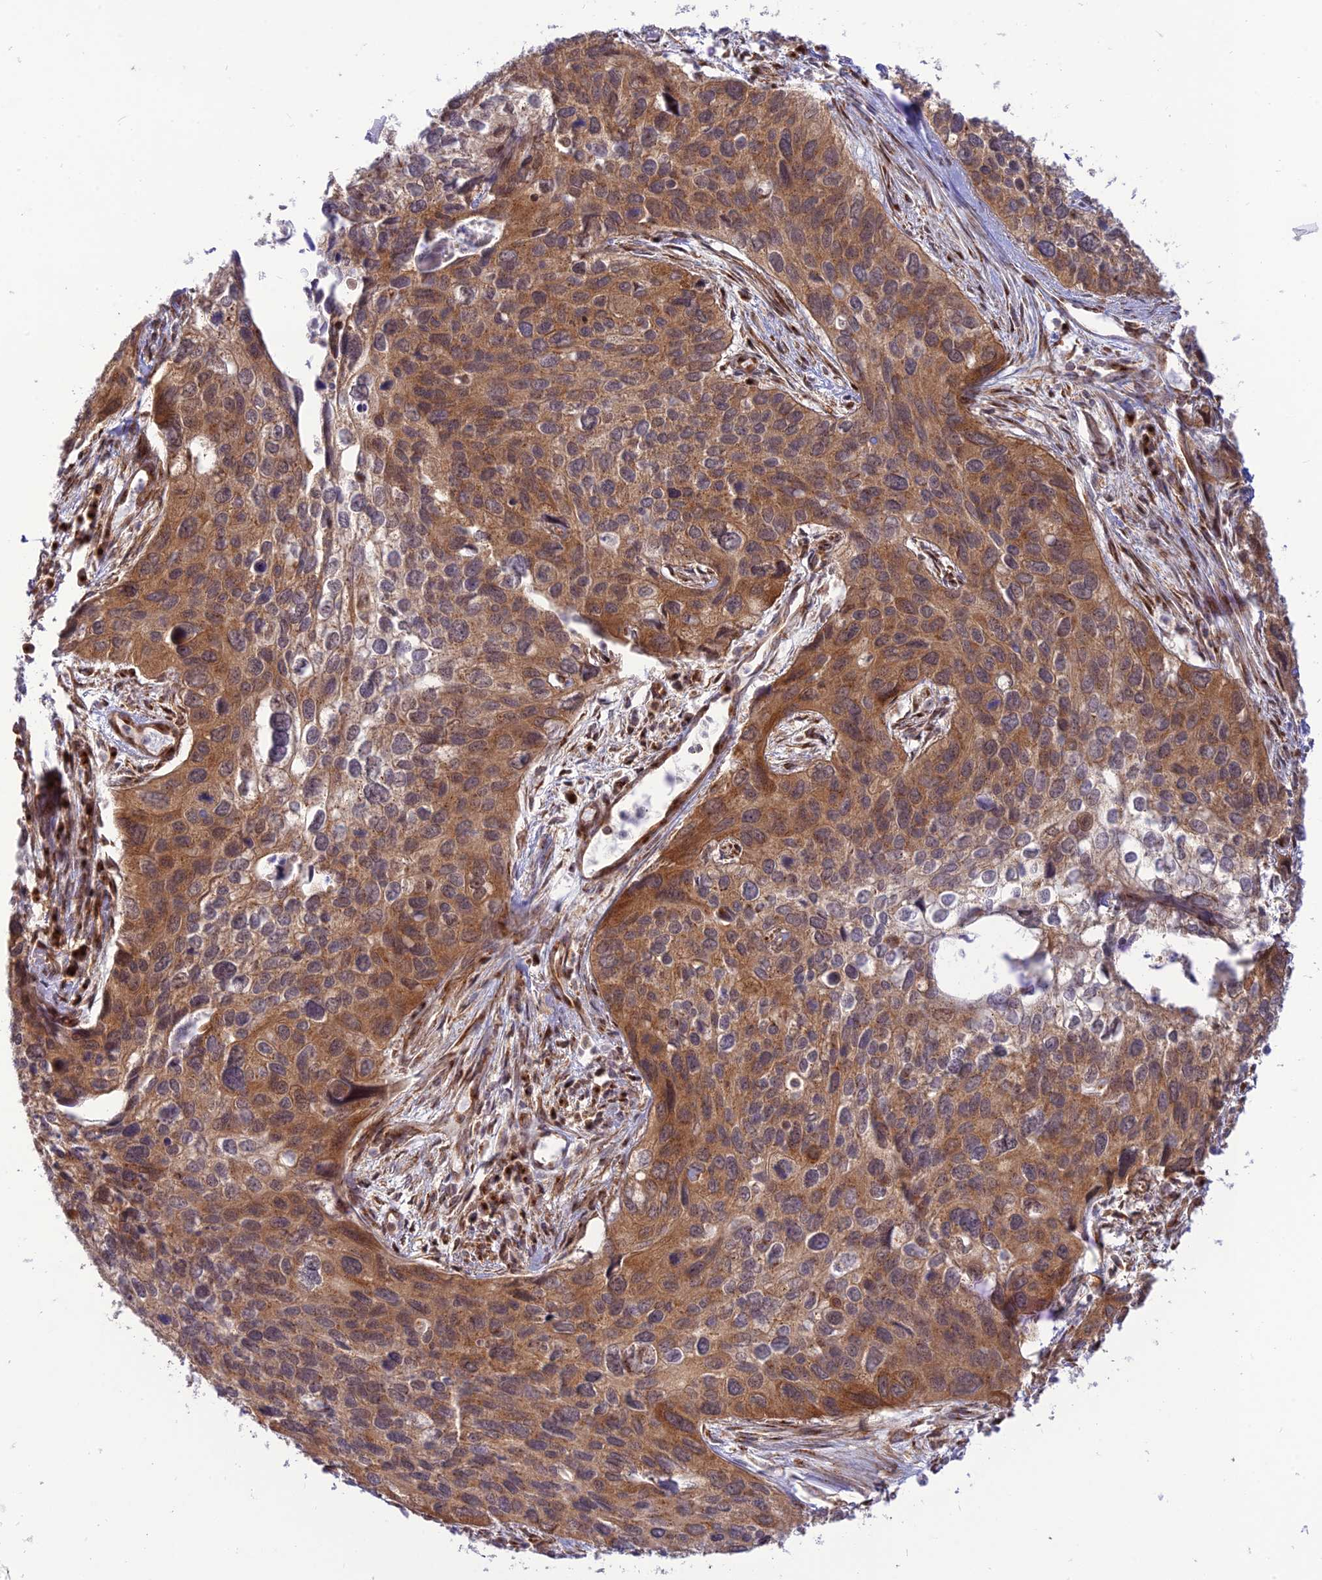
{"staining": {"intensity": "strong", "quantity": ">75%", "location": "cytoplasmic/membranous"}, "tissue": "cervical cancer", "cell_type": "Tumor cells", "image_type": "cancer", "snomed": [{"axis": "morphology", "description": "Squamous cell carcinoma, NOS"}, {"axis": "topography", "description": "Cervix"}], "caption": "Protein expression analysis of cervical cancer exhibits strong cytoplasmic/membranous expression in approximately >75% of tumor cells.", "gene": "GOLGA3", "patient": {"sex": "female", "age": 55}}